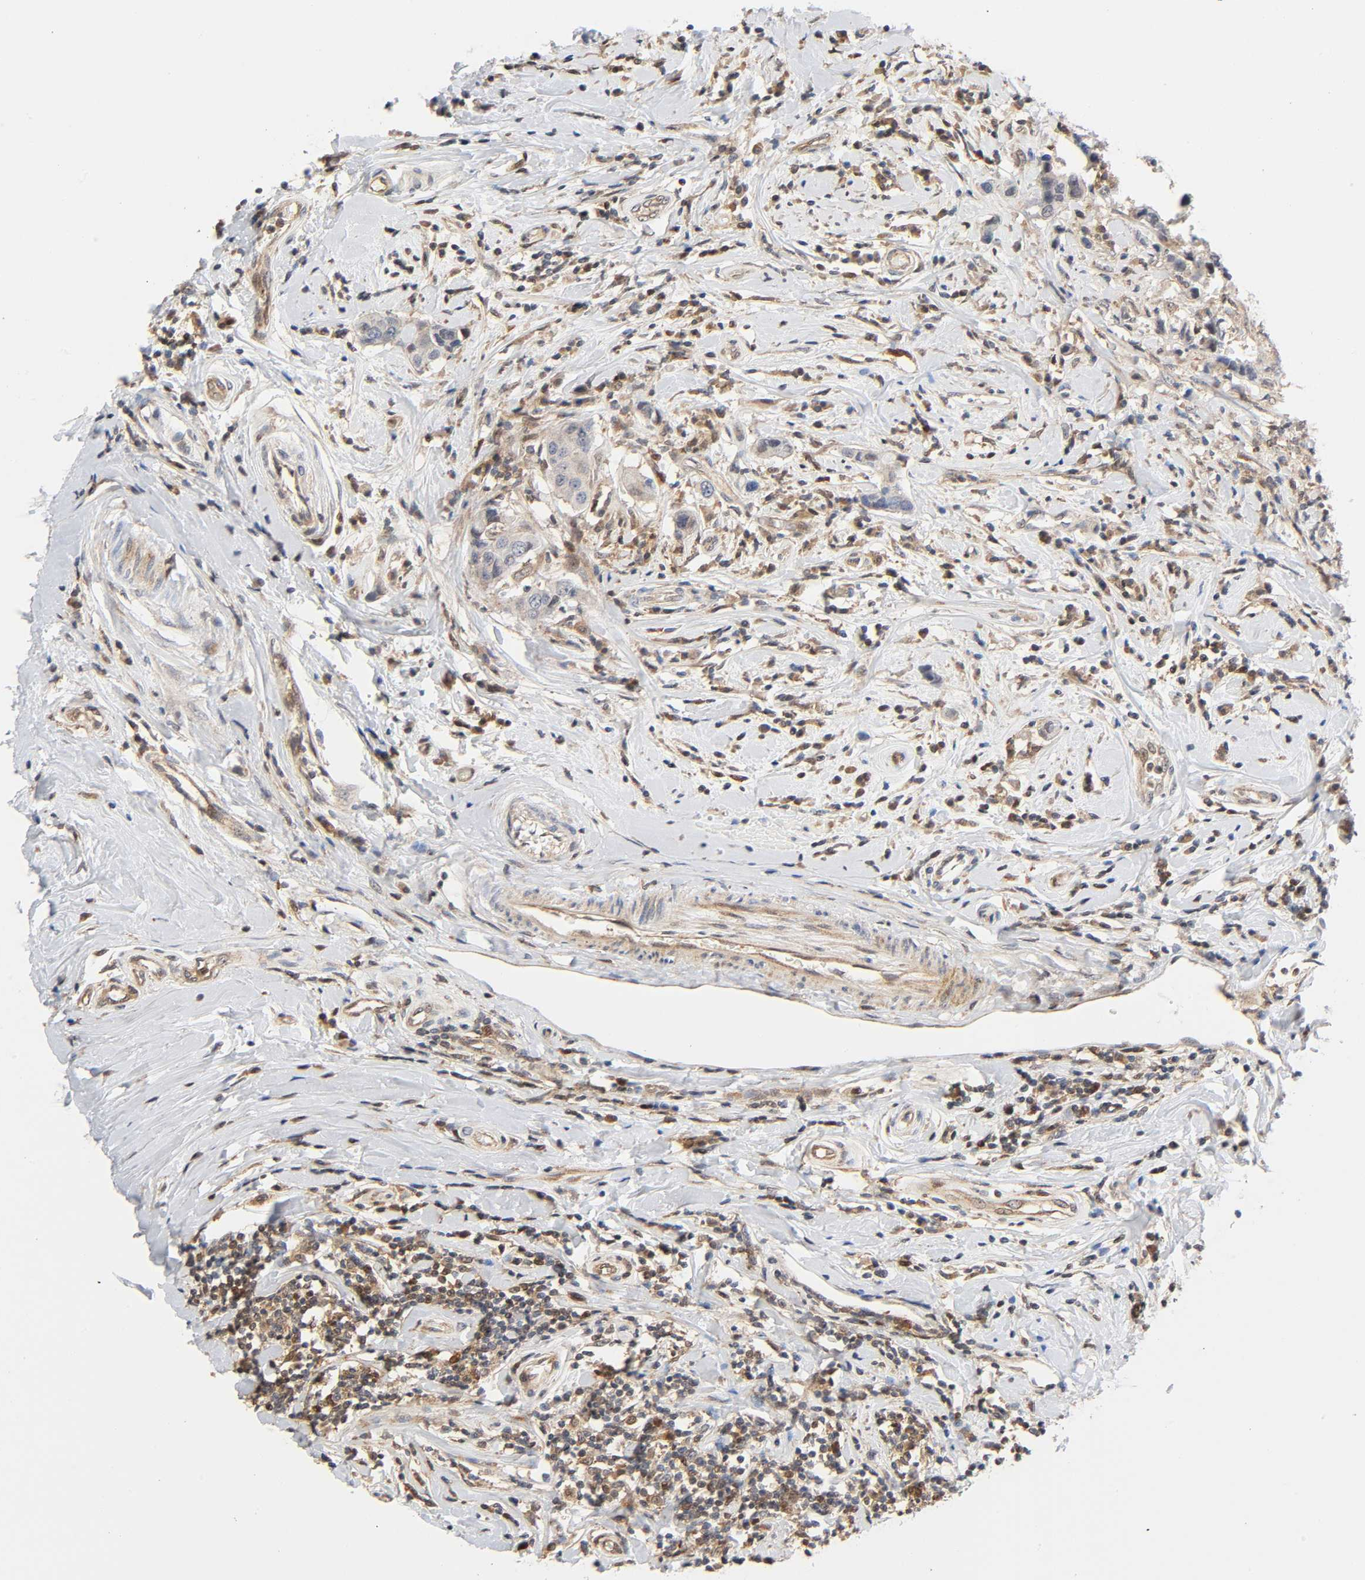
{"staining": {"intensity": "negative", "quantity": "none", "location": "none"}, "tissue": "breast cancer", "cell_type": "Tumor cells", "image_type": "cancer", "snomed": [{"axis": "morphology", "description": "Duct carcinoma"}, {"axis": "topography", "description": "Breast"}], "caption": "DAB immunohistochemical staining of breast cancer (invasive ductal carcinoma) displays no significant positivity in tumor cells.", "gene": "CASP9", "patient": {"sex": "female", "age": 27}}